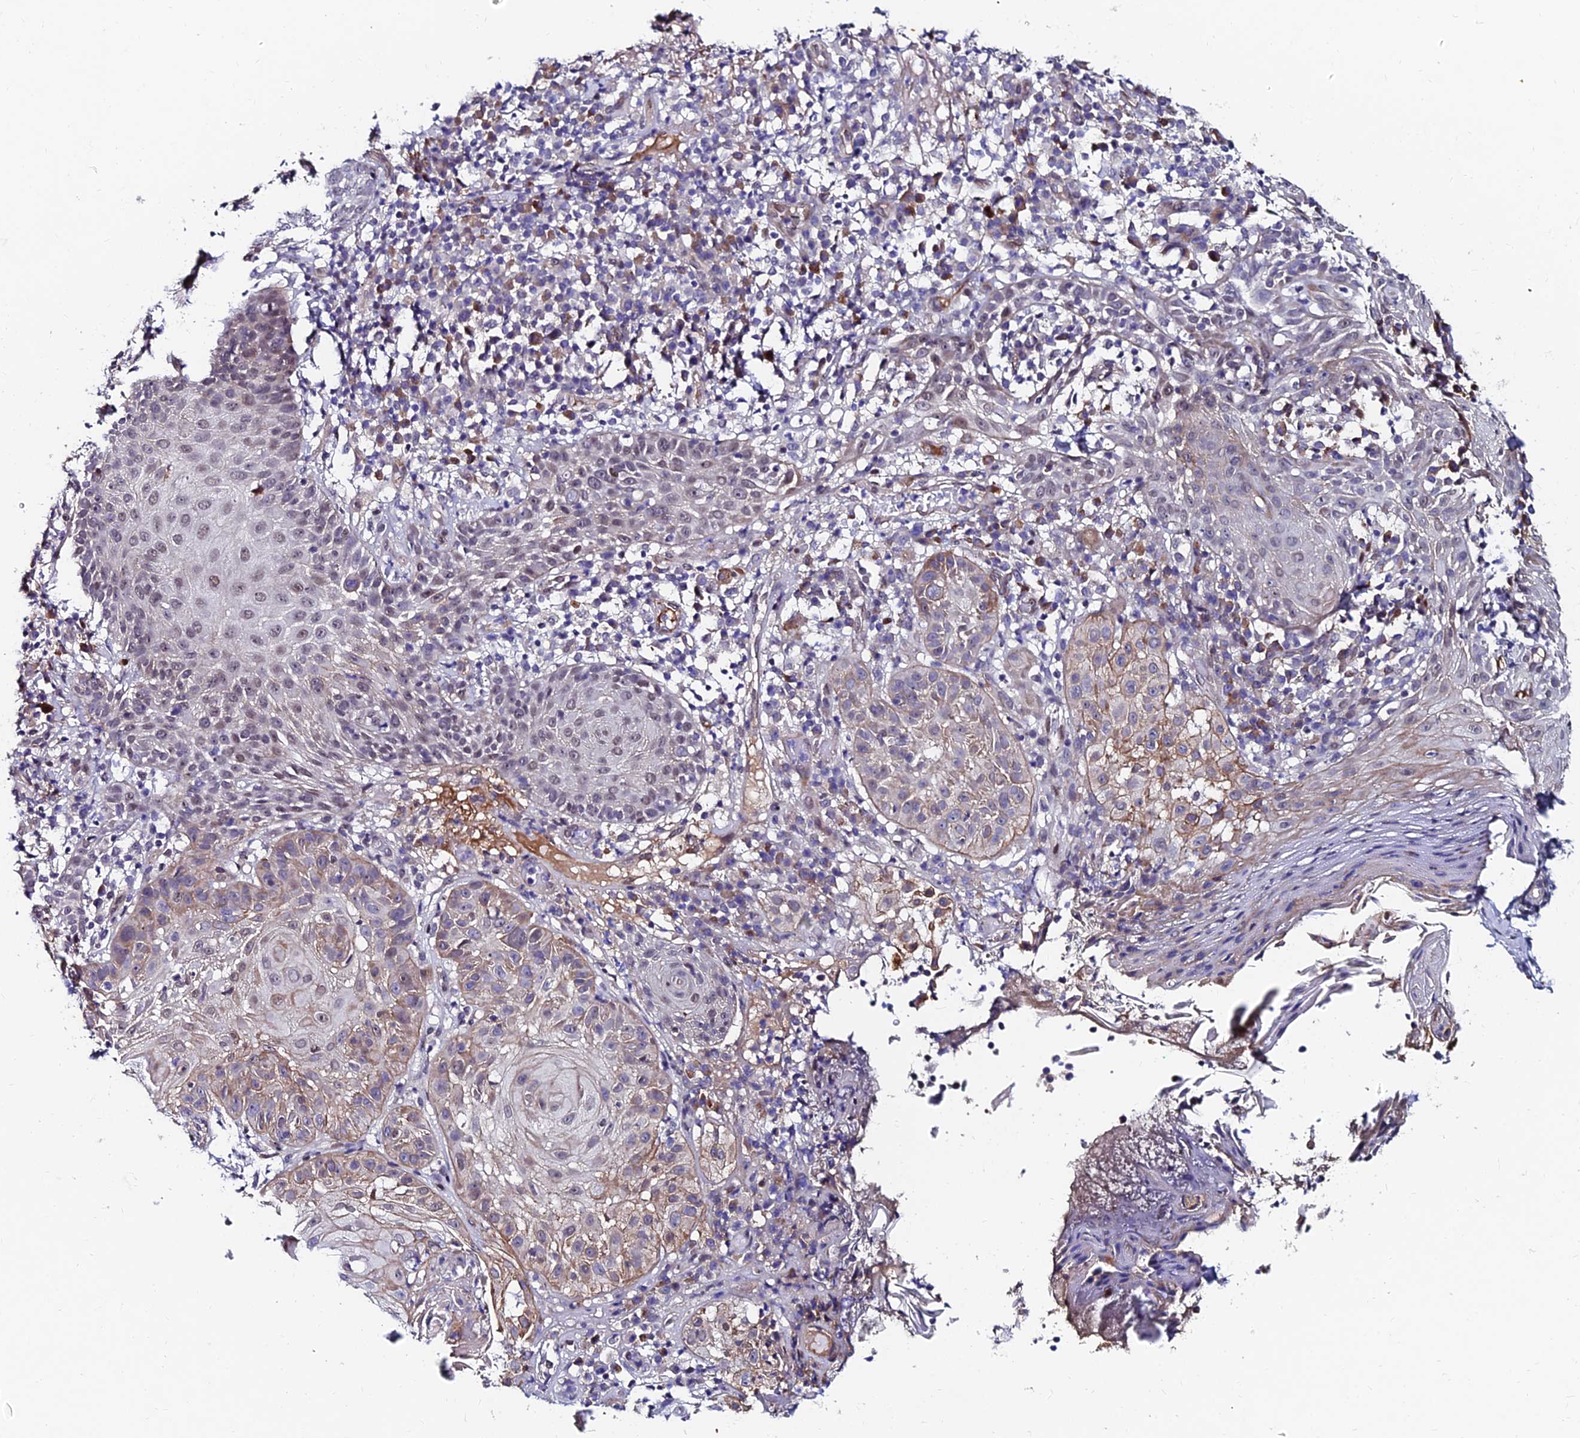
{"staining": {"intensity": "weak", "quantity": "<25%", "location": "cytoplasmic/membranous,nuclear"}, "tissue": "skin cancer", "cell_type": "Tumor cells", "image_type": "cancer", "snomed": [{"axis": "morphology", "description": "Normal tissue, NOS"}, {"axis": "morphology", "description": "Basal cell carcinoma"}, {"axis": "topography", "description": "Skin"}], "caption": "DAB immunohistochemical staining of human skin cancer demonstrates no significant expression in tumor cells.", "gene": "TRIM24", "patient": {"sex": "male", "age": 93}}